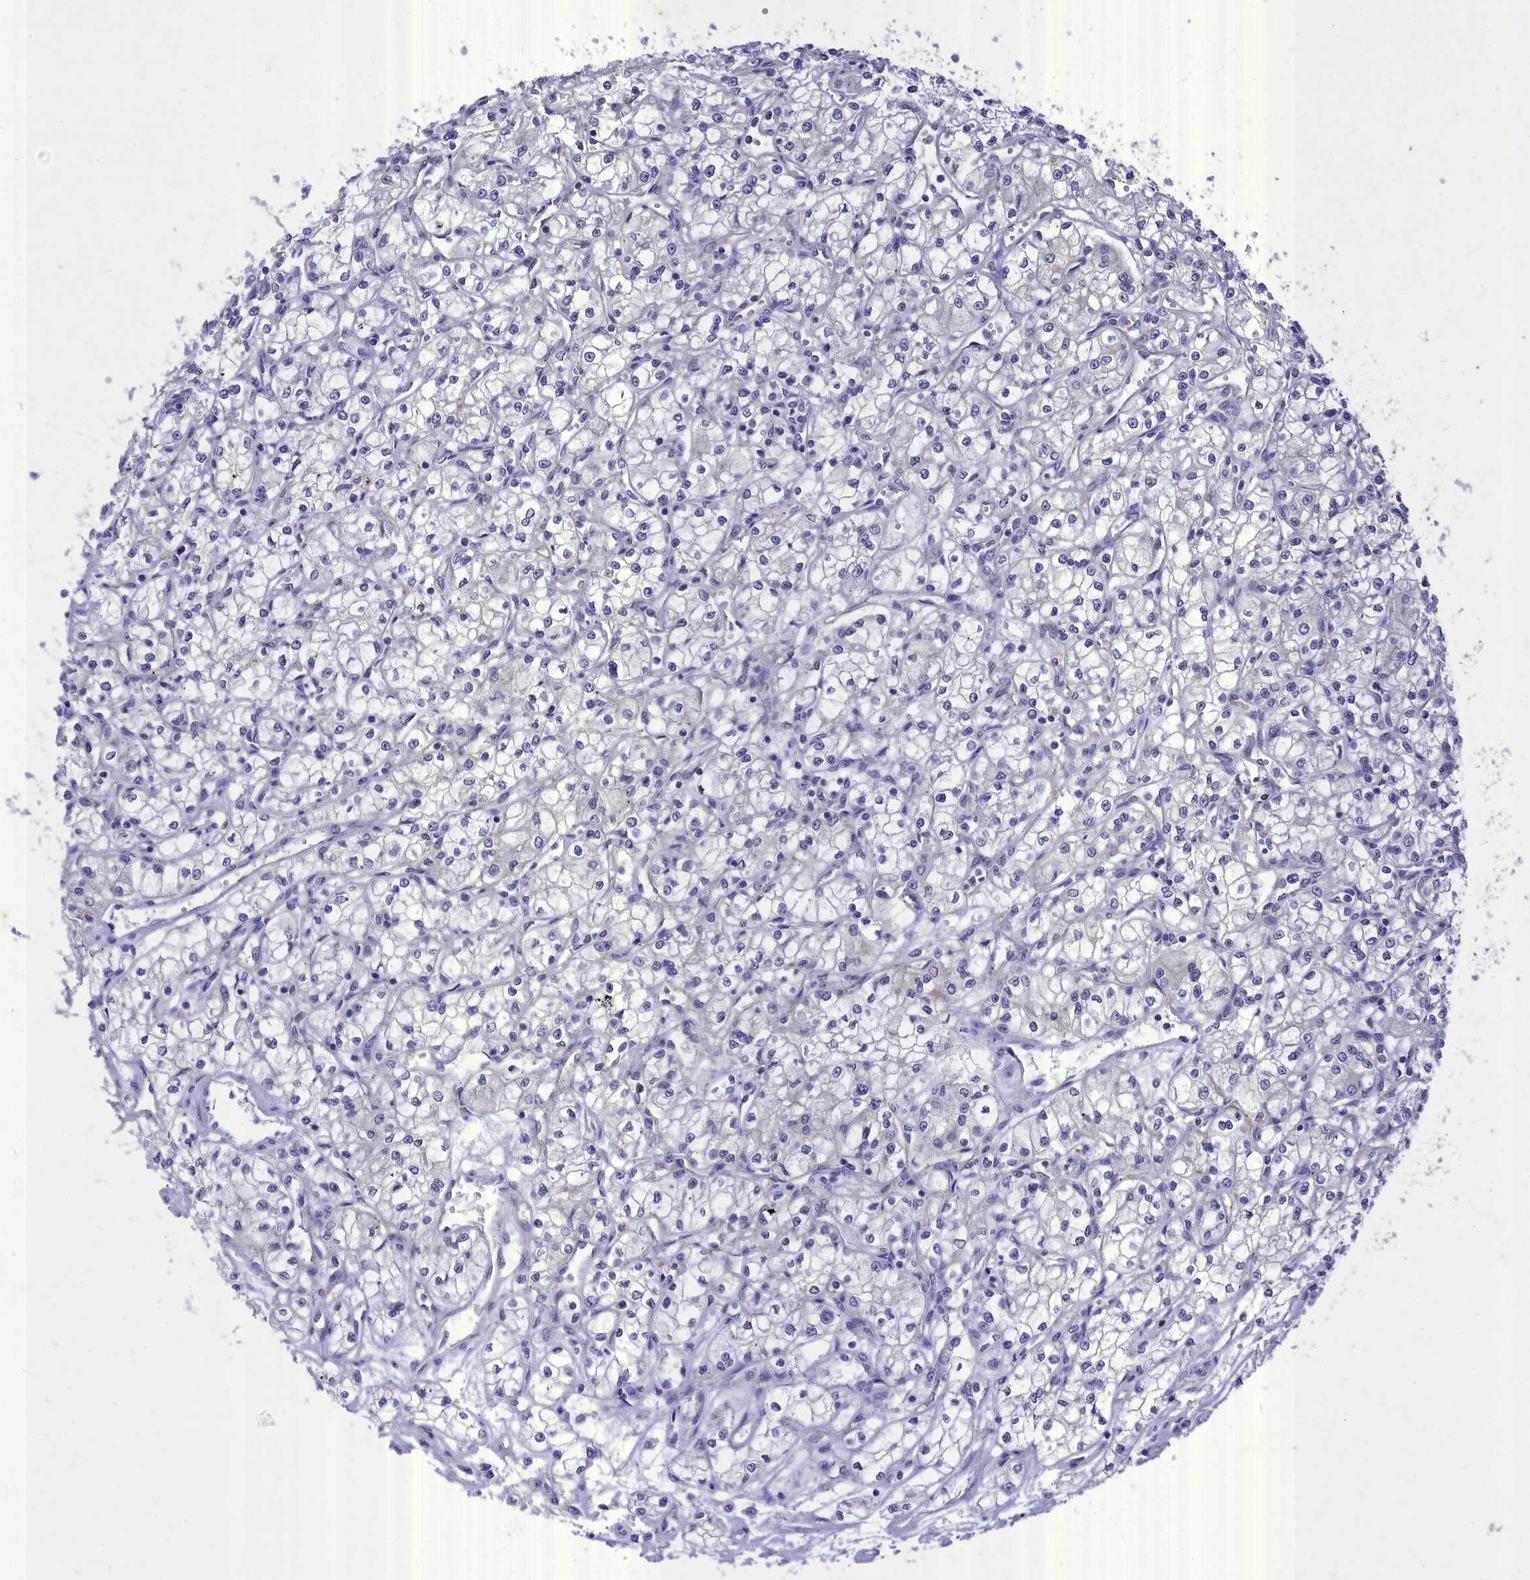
{"staining": {"intensity": "negative", "quantity": "none", "location": "none"}, "tissue": "renal cancer", "cell_type": "Tumor cells", "image_type": "cancer", "snomed": [{"axis": "morphology", "description": "Adenocarcinoma, NOS"}, {"axis": "topography", "description": "Kidney"}], "caption": "A high-resolution photomicrograph shows immunohistochemistry staining of renal cancer (adenocarcinoma), which demonstrates no significant staining in tumor cells. (DAB IHC with hematoxylin counter stain).", "gene": "DEFB119", "patient": {"sex": "male", "age": 59}}